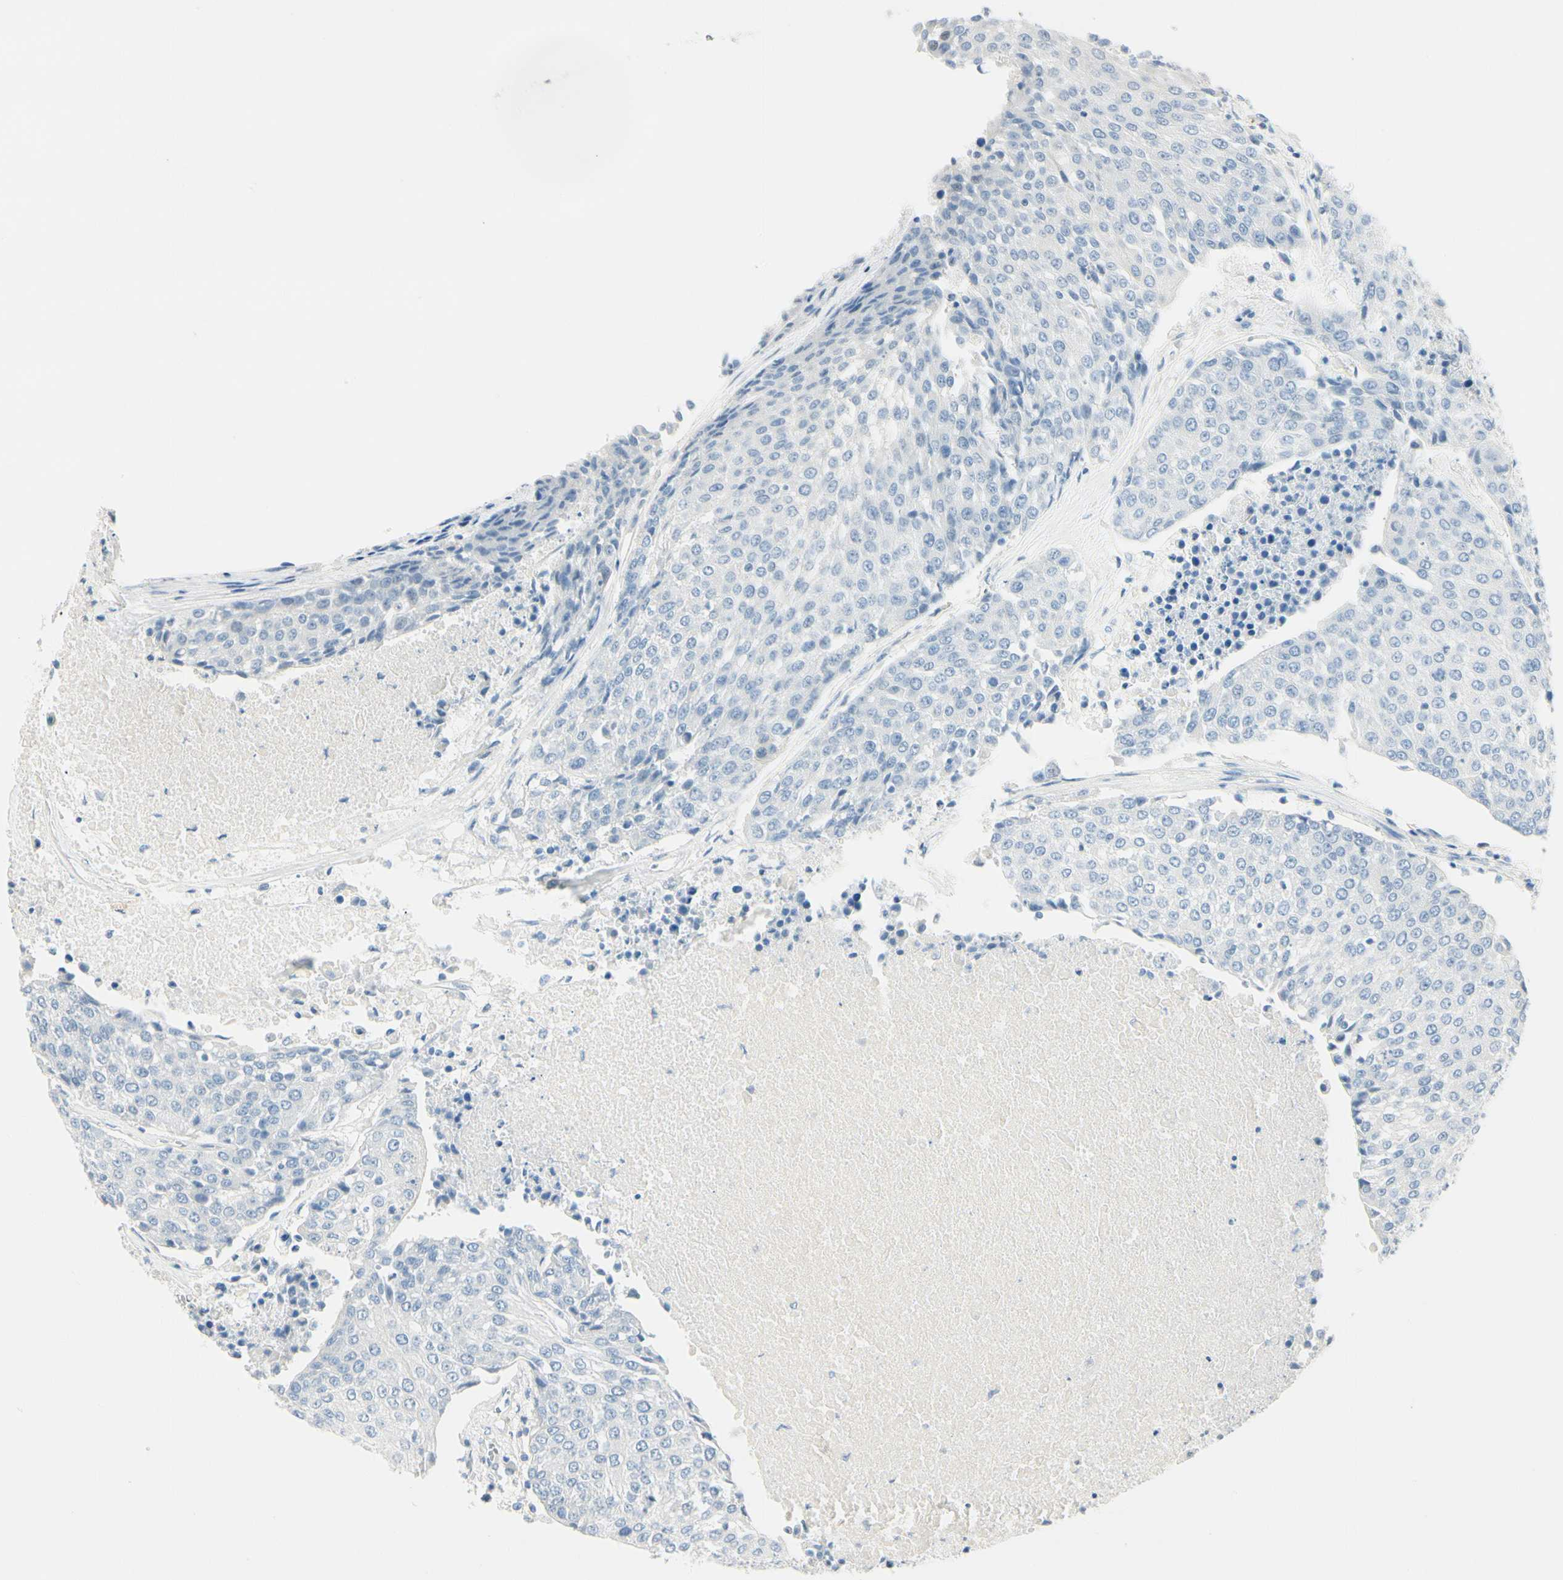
{"staining": {"intensity": "negative", "quantity": "none", "location": "none"}, "tissue": "urothelial cancer", "cell_type": "Tumor cells", "image_type": "cancer", "snomed": [{"axis": "morphology", "description": "Urothelial carcinoma, High grade"}, {"axis": "topography", "description": "Urinary bladder"}], "caption": "The histopathology image exhibits no staining of tumor cells in urothelial cancer.", "gene": "AMPH", "patient": {"sex": "female", "age": 85}}